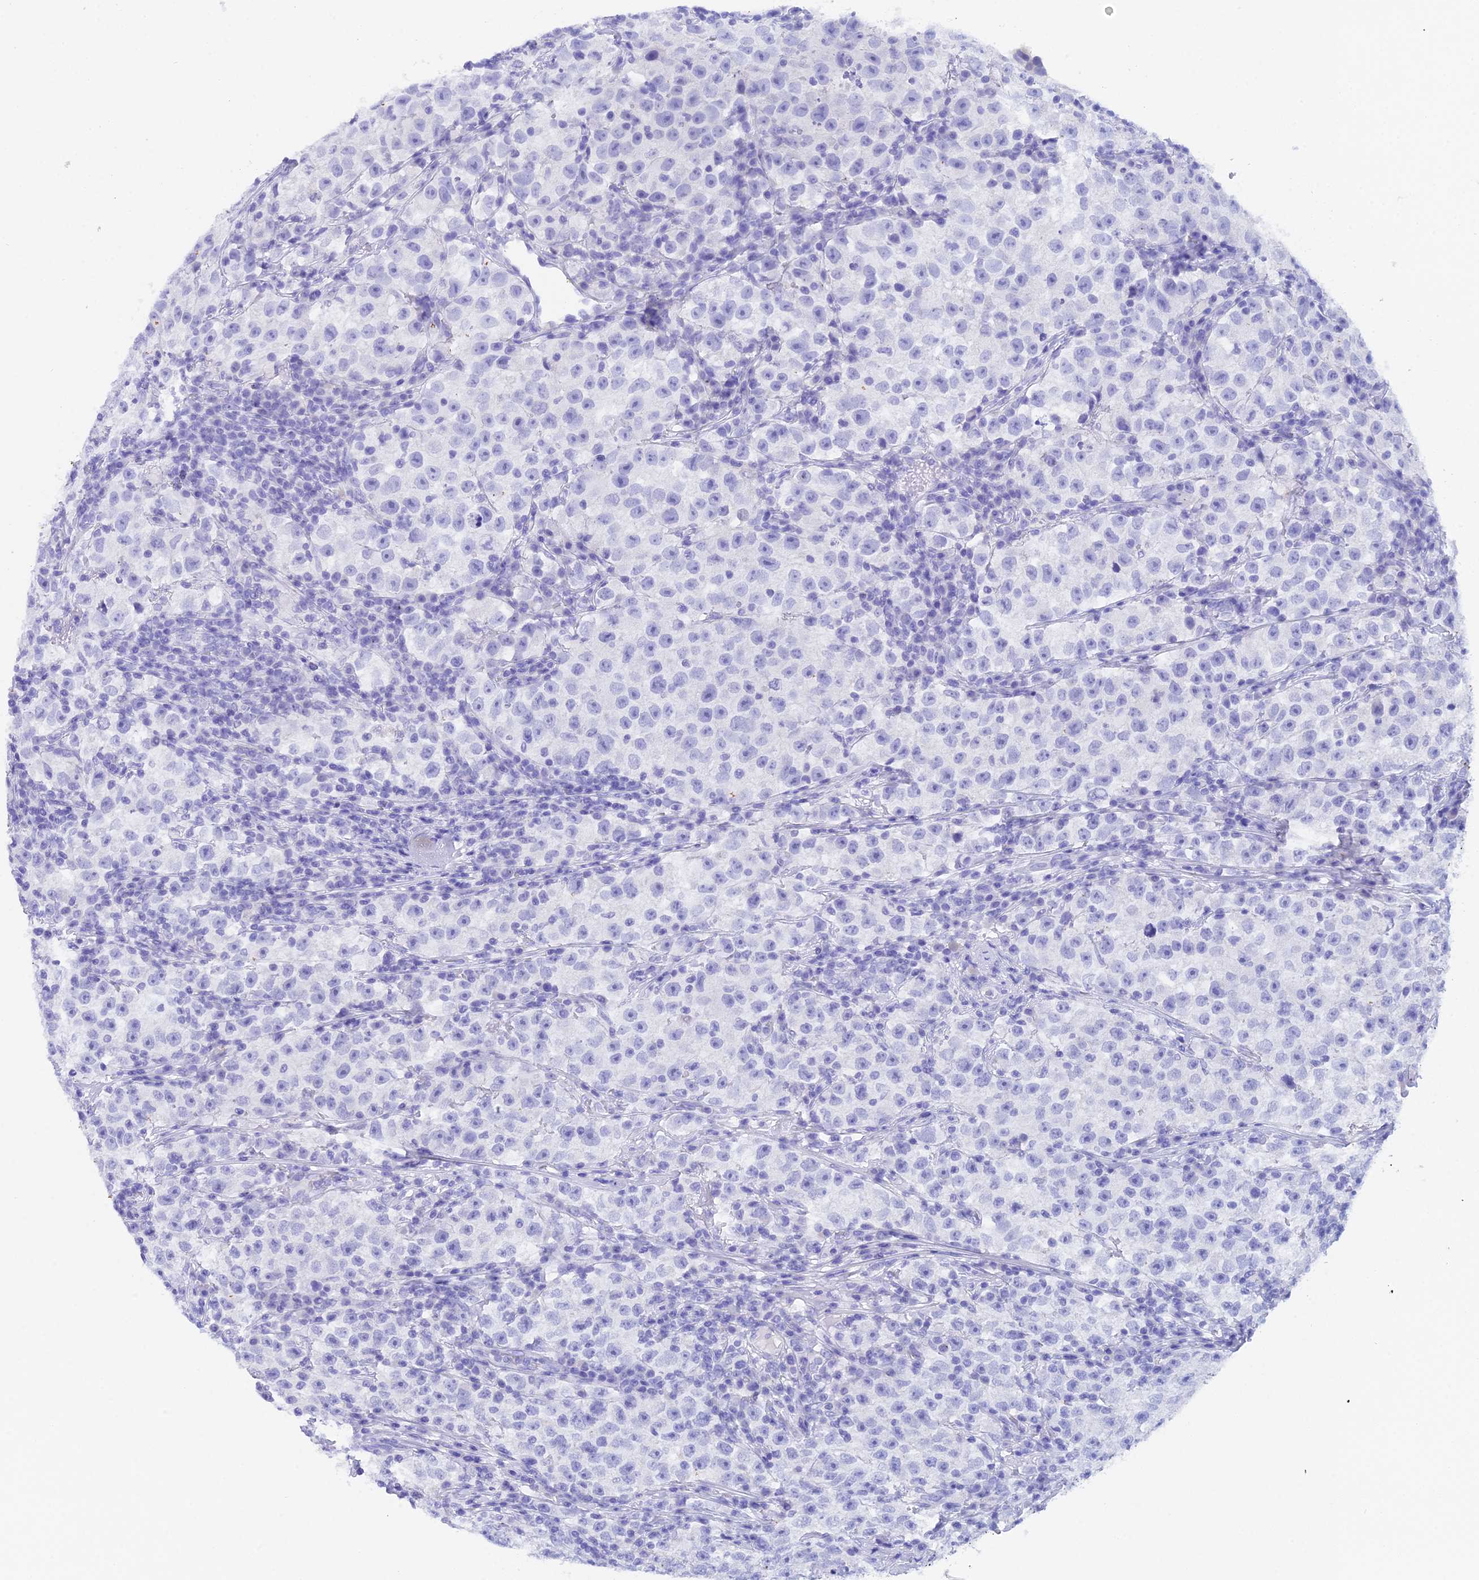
{"staining": {"intensity": "negative", "quantity": "none", "location": "none"}, "tissue": "testis cancer", "cell_type": "Tumor cells", "image_type": "cancer", "snomed": [{"axis": "morphology", "description": "Seminoma, NOS"}, {"axis": "topography", "description": "Testis"}], "caption": "IHC of human testis seminoma reveals no staining in tumor cells.", "gene": "REG1A", "patient": {"sex": "male", "age": 22}}